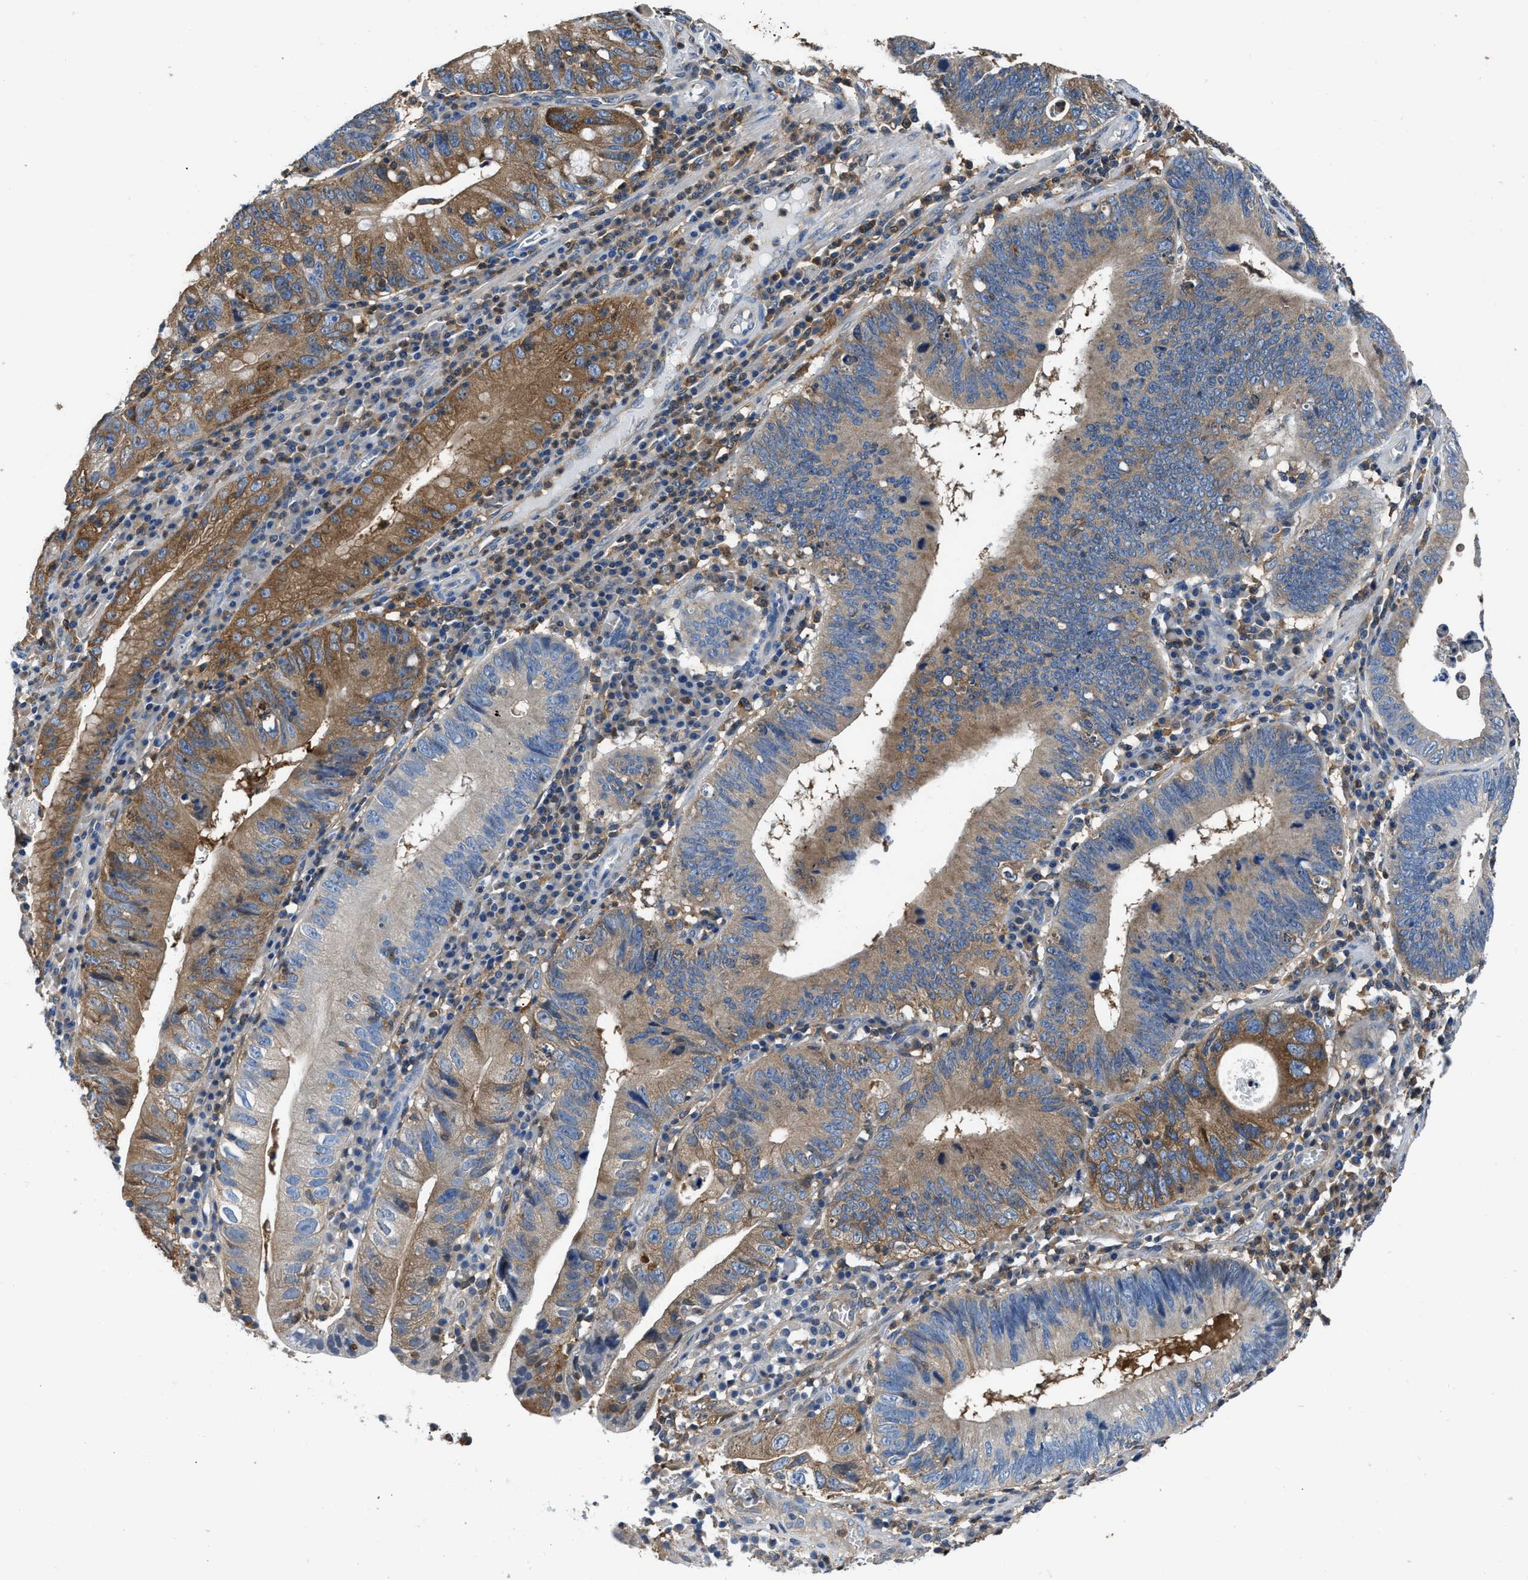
{"staining": {"intensity": "moderate", "quantity": "25%-75%", "location": "cytoplasmic/membranous"}, "tissue": "stomach cancer", "cell_type": "Tumor cells", "image_type": "cancer", "snomed": [{"axis": "morphology", "description": "Adenocarcinoma, NOS"}, {"axis": "topography", "description": "Stomach"}], "caption": "Tumor cells reveal moderate cytoplasmic/membranous expression in about 25%-75% of cells in stomach cancer. Nuclei are stained in blue.", "gene": "PKM", "patient": {"sex": "male", "age": 59}}